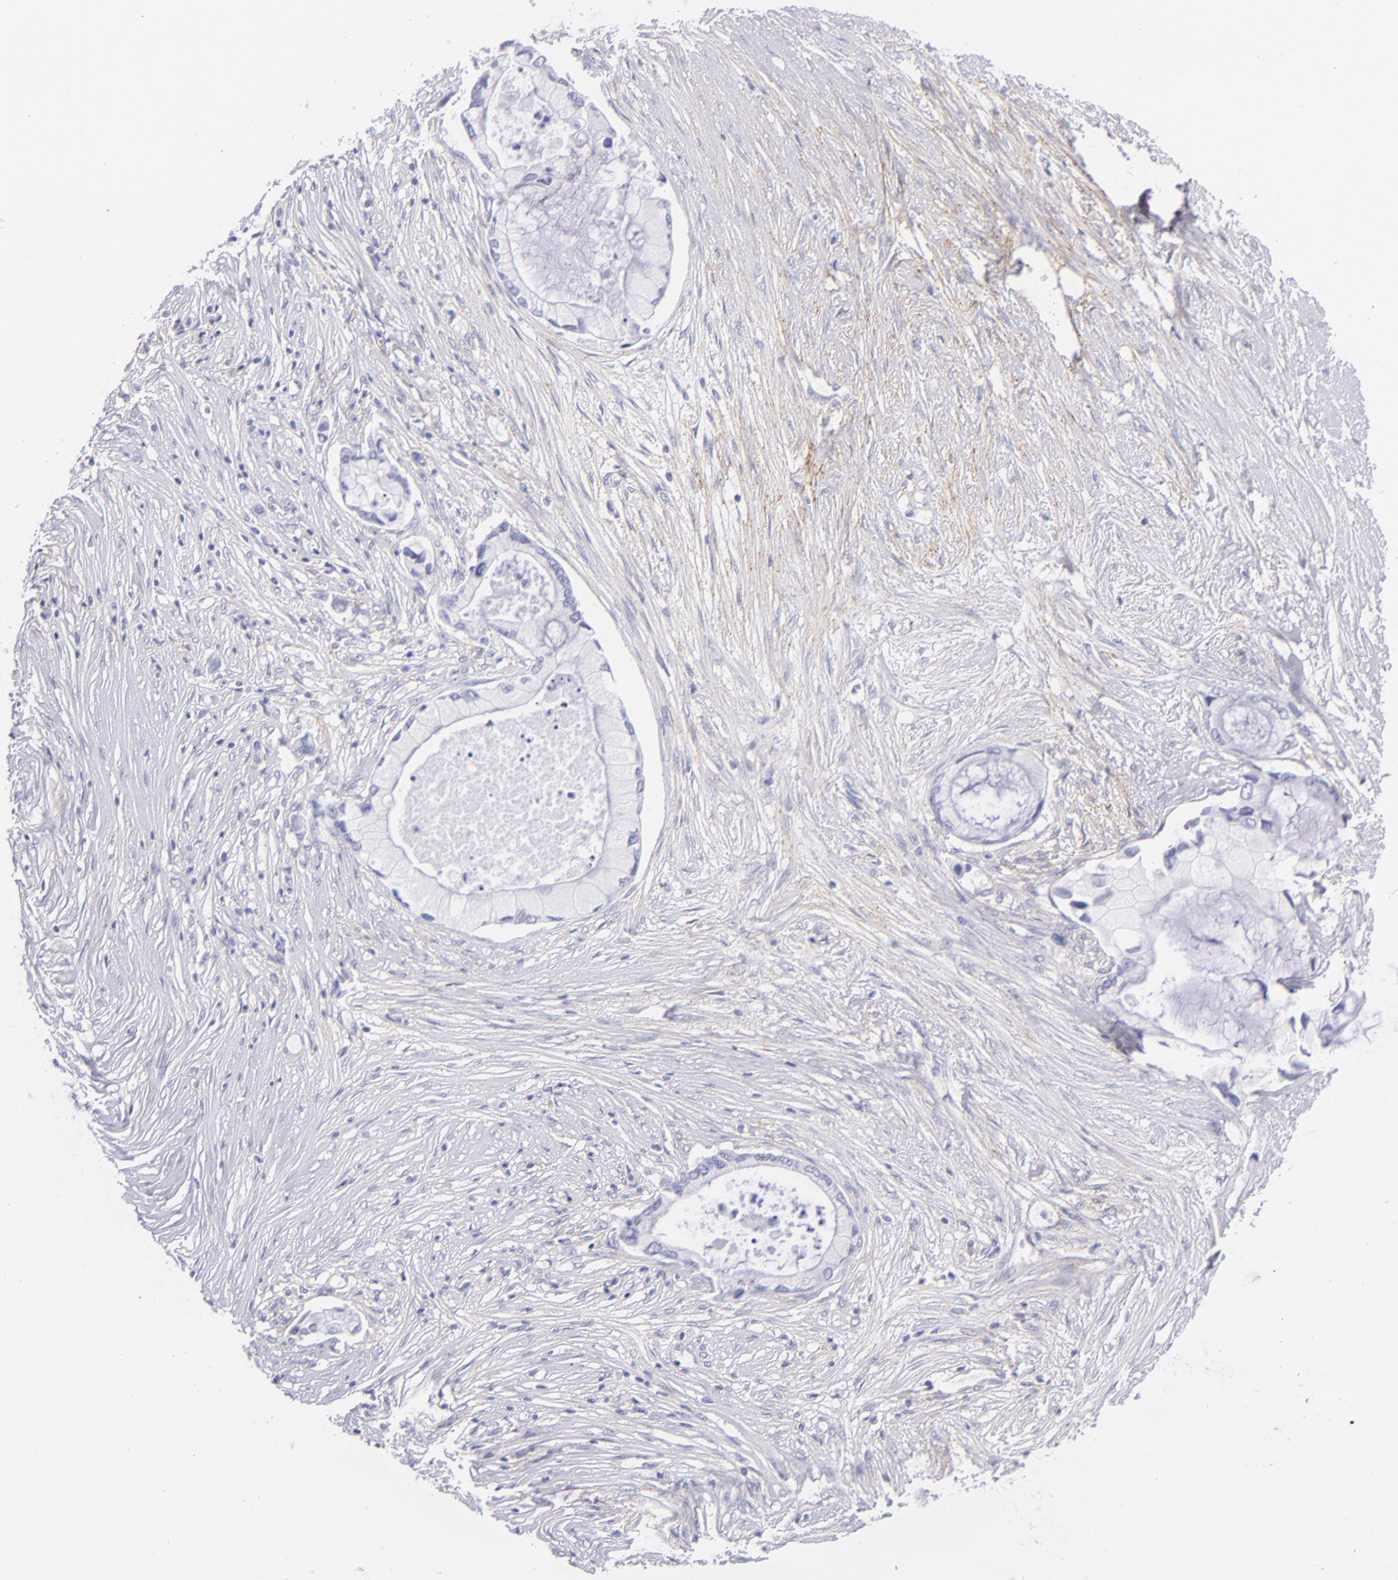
{"staining": {"intensity": "negative", "quantity": "none", "location": "none"}, "tissue": "pancreatic cancer", "cell_type": "Tumor cells", "image_type": "cancer", "snomed": [{"axis": "morphology", "description": "Adenocarcinoma, NOS"}, {"axis": "topography", "description": "Pancreas"}], "caption": "DAB immunohistochemical staining of adenocarcinoma (pancreatic) shows no significant positivity in tumor cells. (Brightfield microscopy of DAB (3,3'-diaminobenzidine) IHC at high magnification).", "gene": "CD81", "patient": {"sex": "female", "age": 59}}